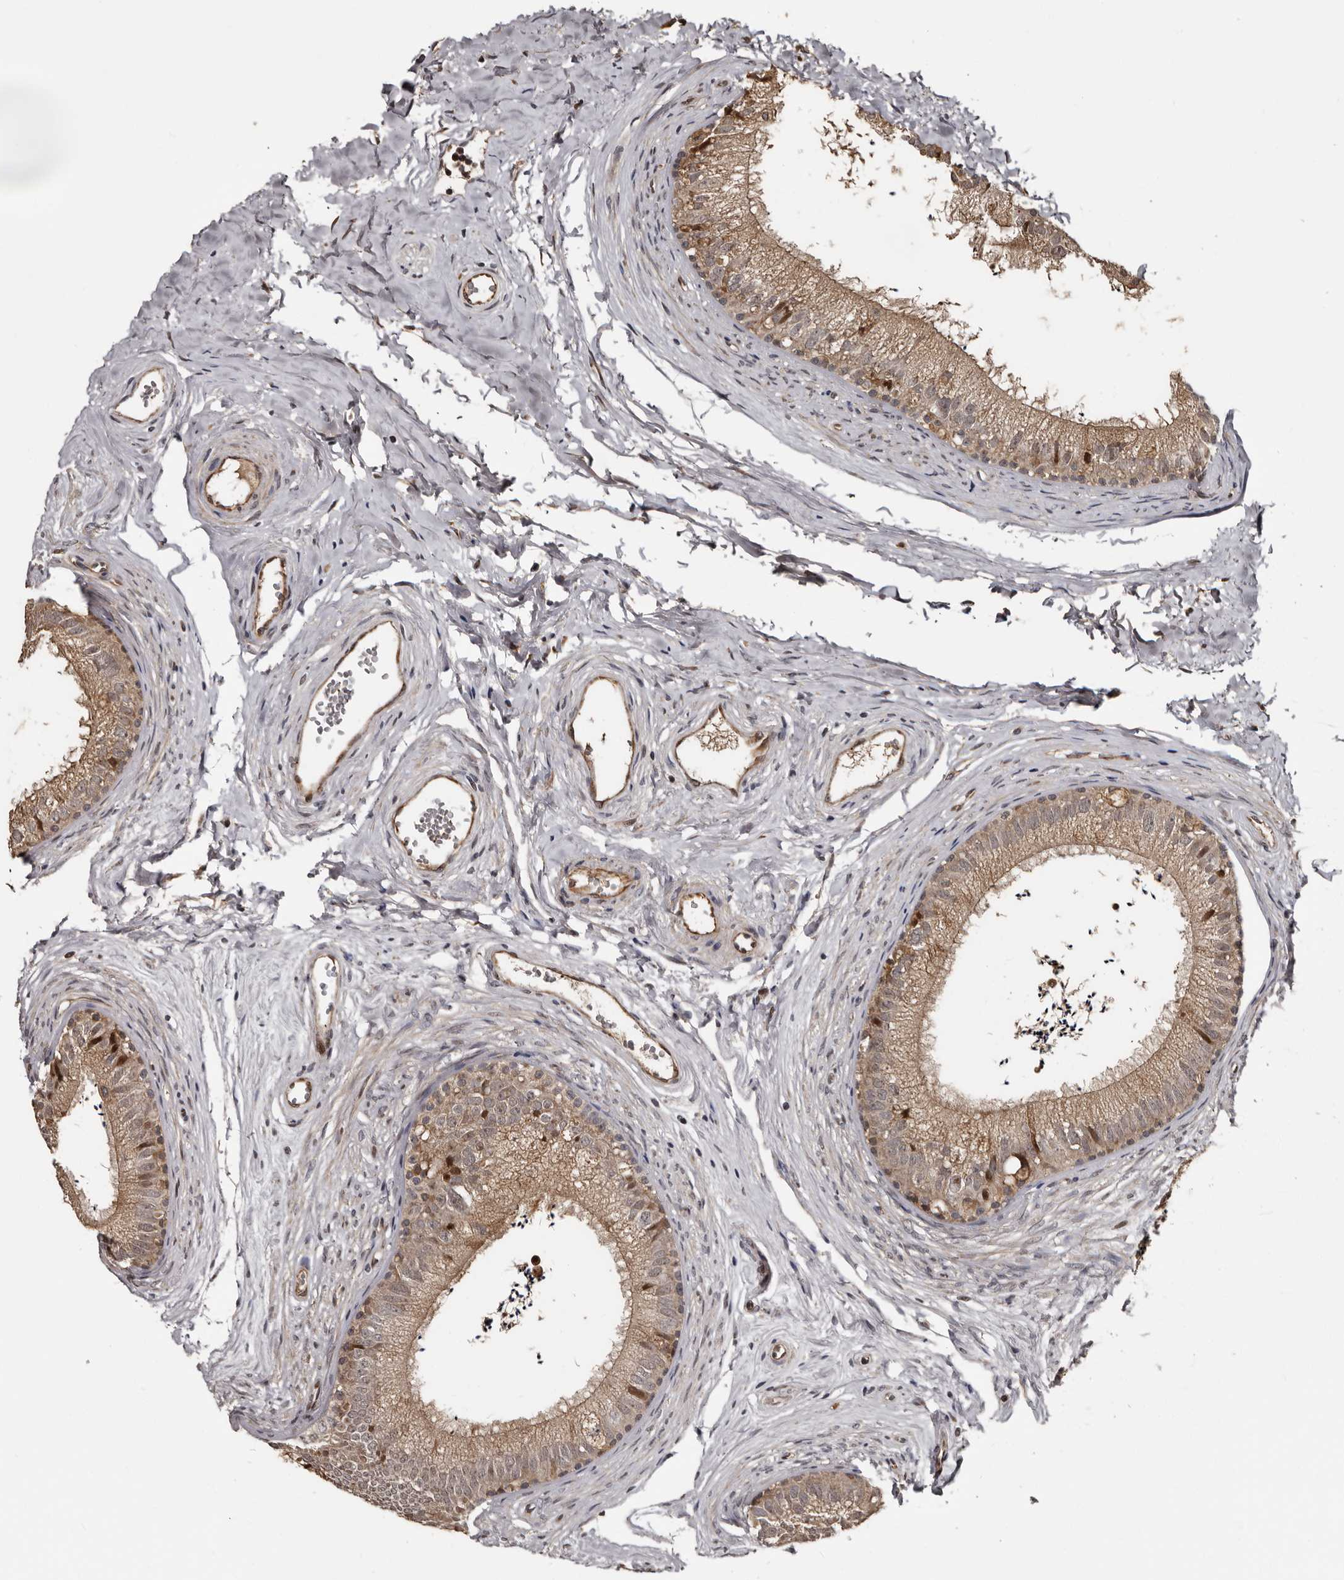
{"staining": {"intensity": "moderate", "quantity": ">75%", "location": "cytoplasmic/membranous"}, "tissue": "epididymis", "cell_type": "Glandular cells", "image_type": "normal", "snomed": [{"axis": "morphology", "description": "Normal tissue, NOS"}, {"axis": "topography", "description": "Epididymis"}], "caption": "This is an image of immunohistochemistry (IHC) staining of benign epididymis, which shows moderate expression in the cytoplasmic/membranous of glandular cells.", "gene": "SERTAD4", "patient": {"sex": "male", "age": 56}}